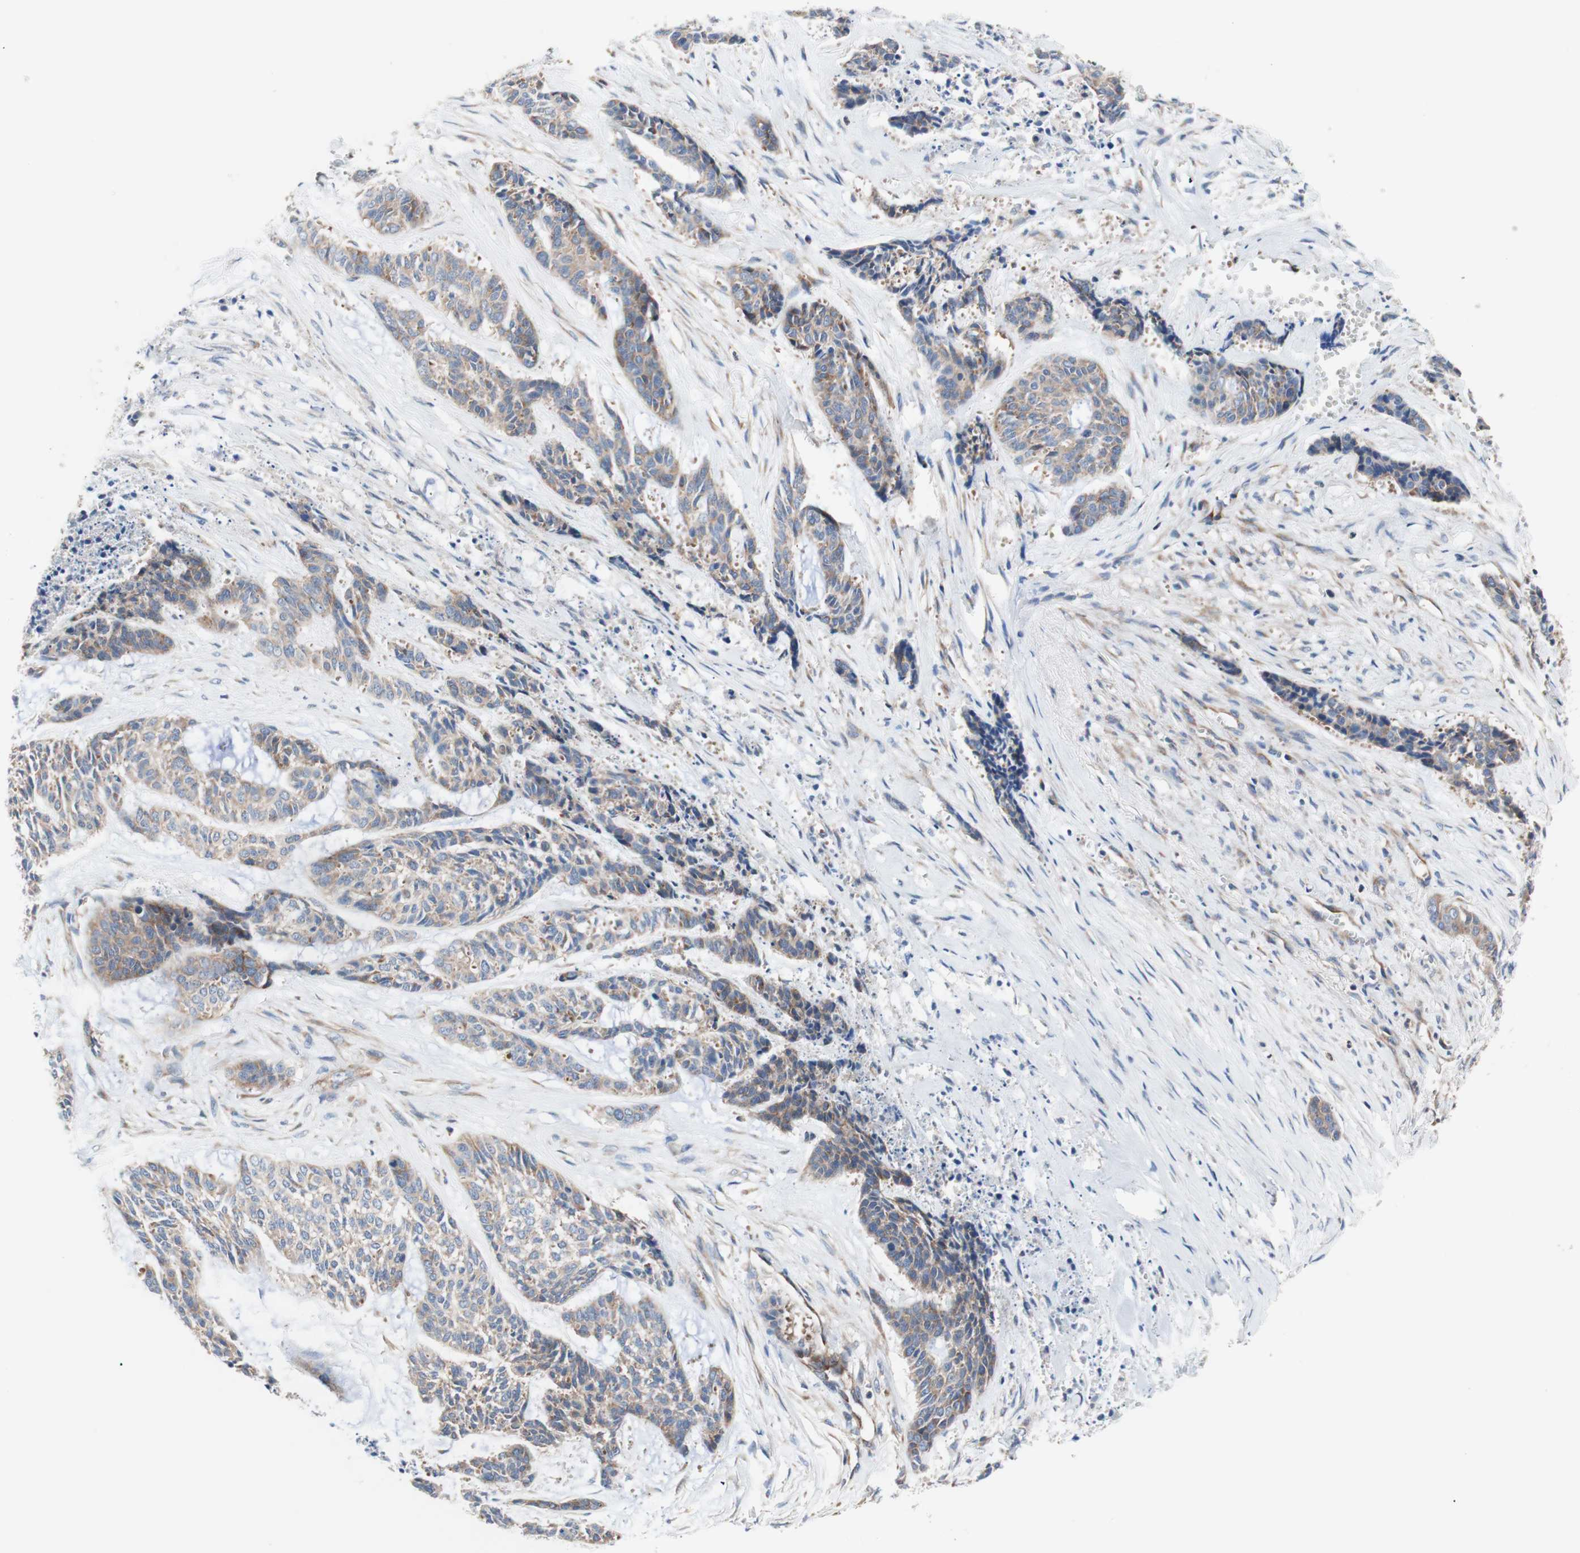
{"staining": {"intensity": "weak", "quantity": ">75%", "location": "cytoplasmic/membranous"}, "tissue": "skin cancer", "cell_type": "Tumor cells", "image_type": "cancer", "snomed": [{"axis": "morphology", "description": "Basal cell carcinoma"}, {"axis": "topography", "description": "Skin"}], "caption": "High-magnification brightfield microscopy of skin basal cell carcinoma stained with DAB (3,3'-diaminobenzidine) (brown) and counterstained with hematoxylin (blue). tumor cells exhibit weak cytoplasmic/membranous positivity is seen in approximately>75% of cells.", "gene": "FMR1", "patient": {"sex": "female", "age": 64}}